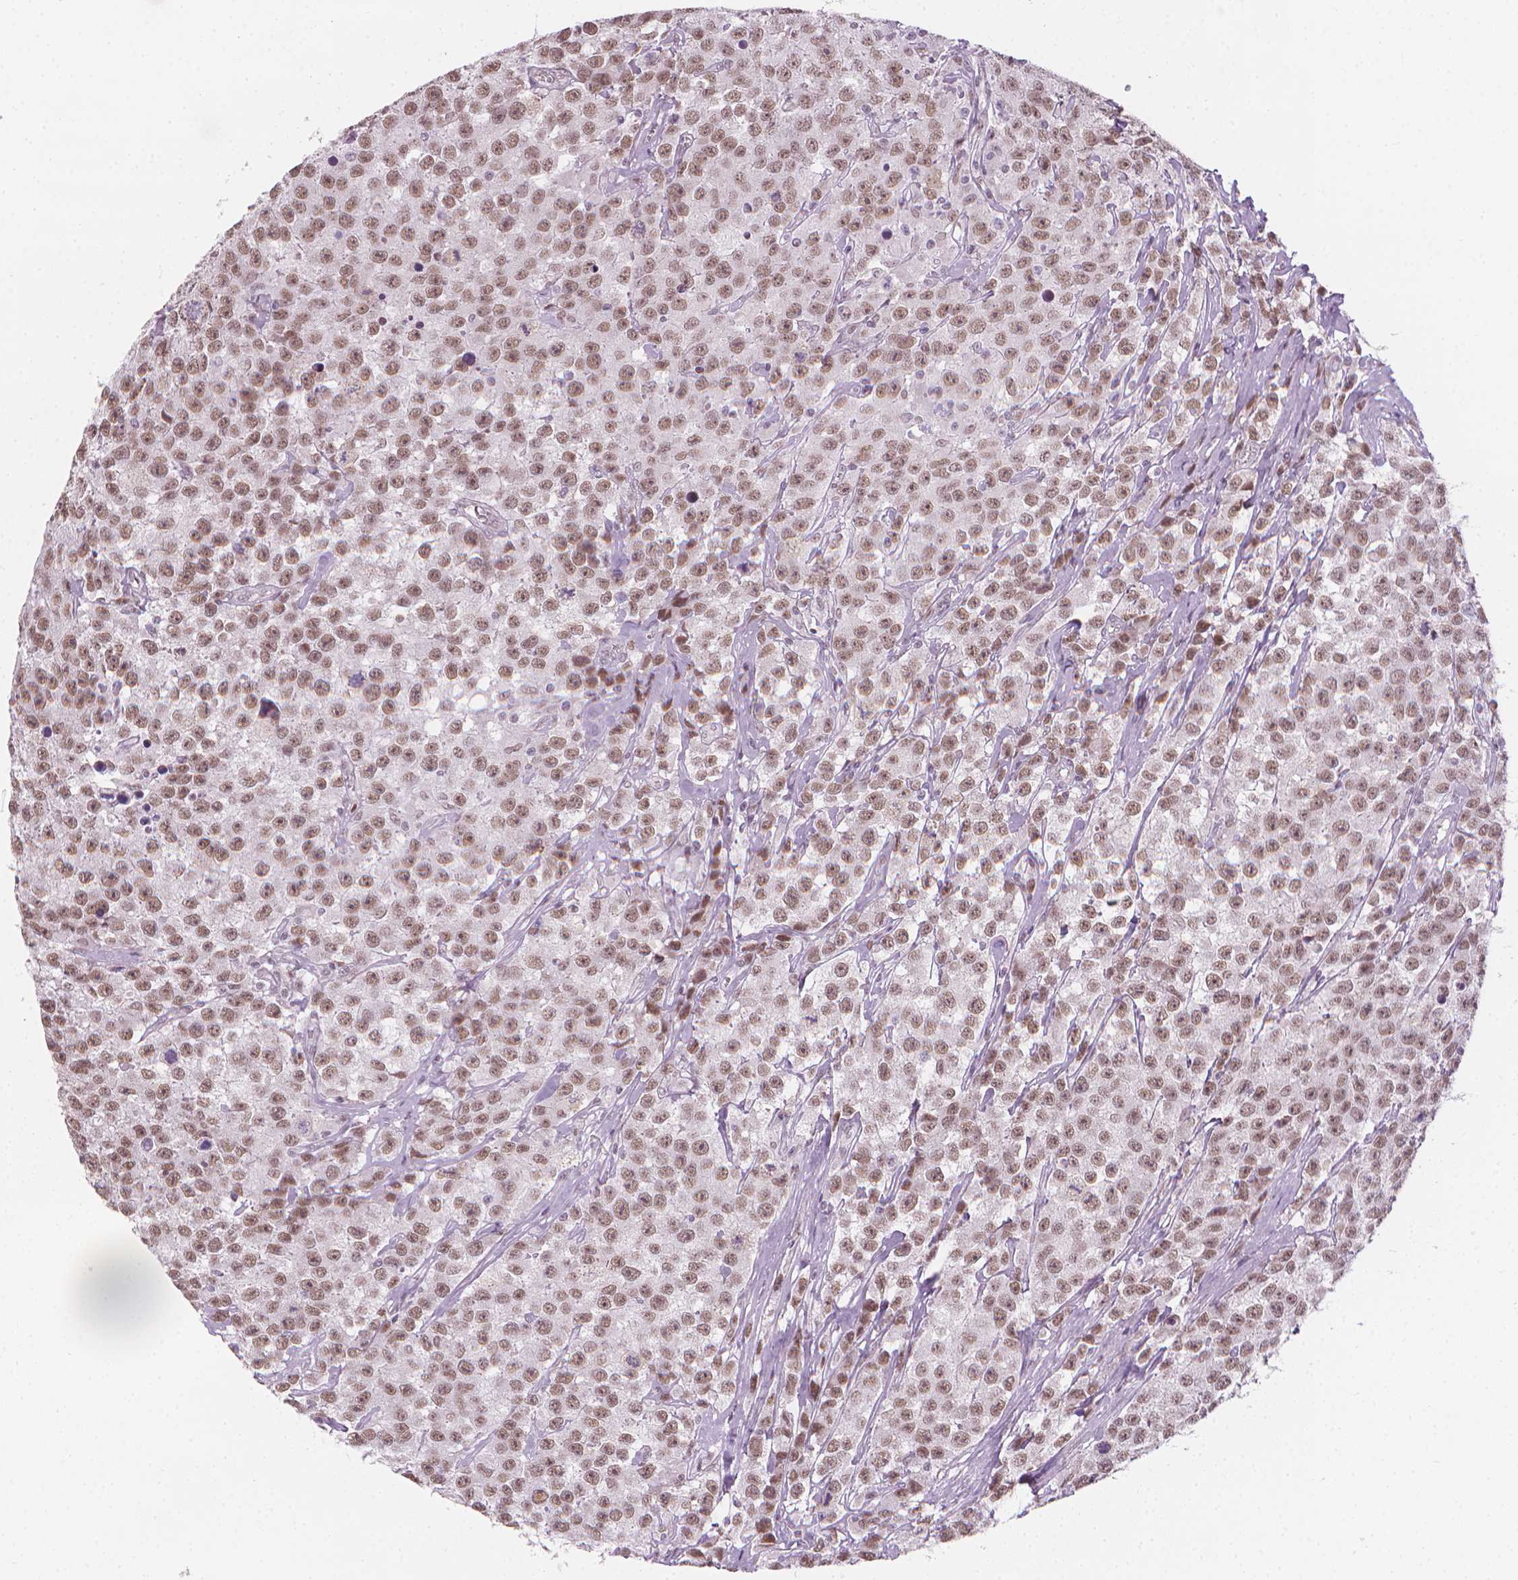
{"staining": {"intensity": "moderate", "quantity": ">75%", "location": "nuclear"}, "tissue": "testis cancer", "cell_type": "Tumor cells", "image_type": "cancer", "snomed": [{"axis": "morphology", "description": "Seminoma, NOS"}, {"axis": "topography", "description": "Testis"}], "caption": "Tumor cells reveal moderate nuclear staining in approximately >75% of cells in testis cancer.", "gene": "CDKN1C", "patient": {"sex": "male", "age": 59}}